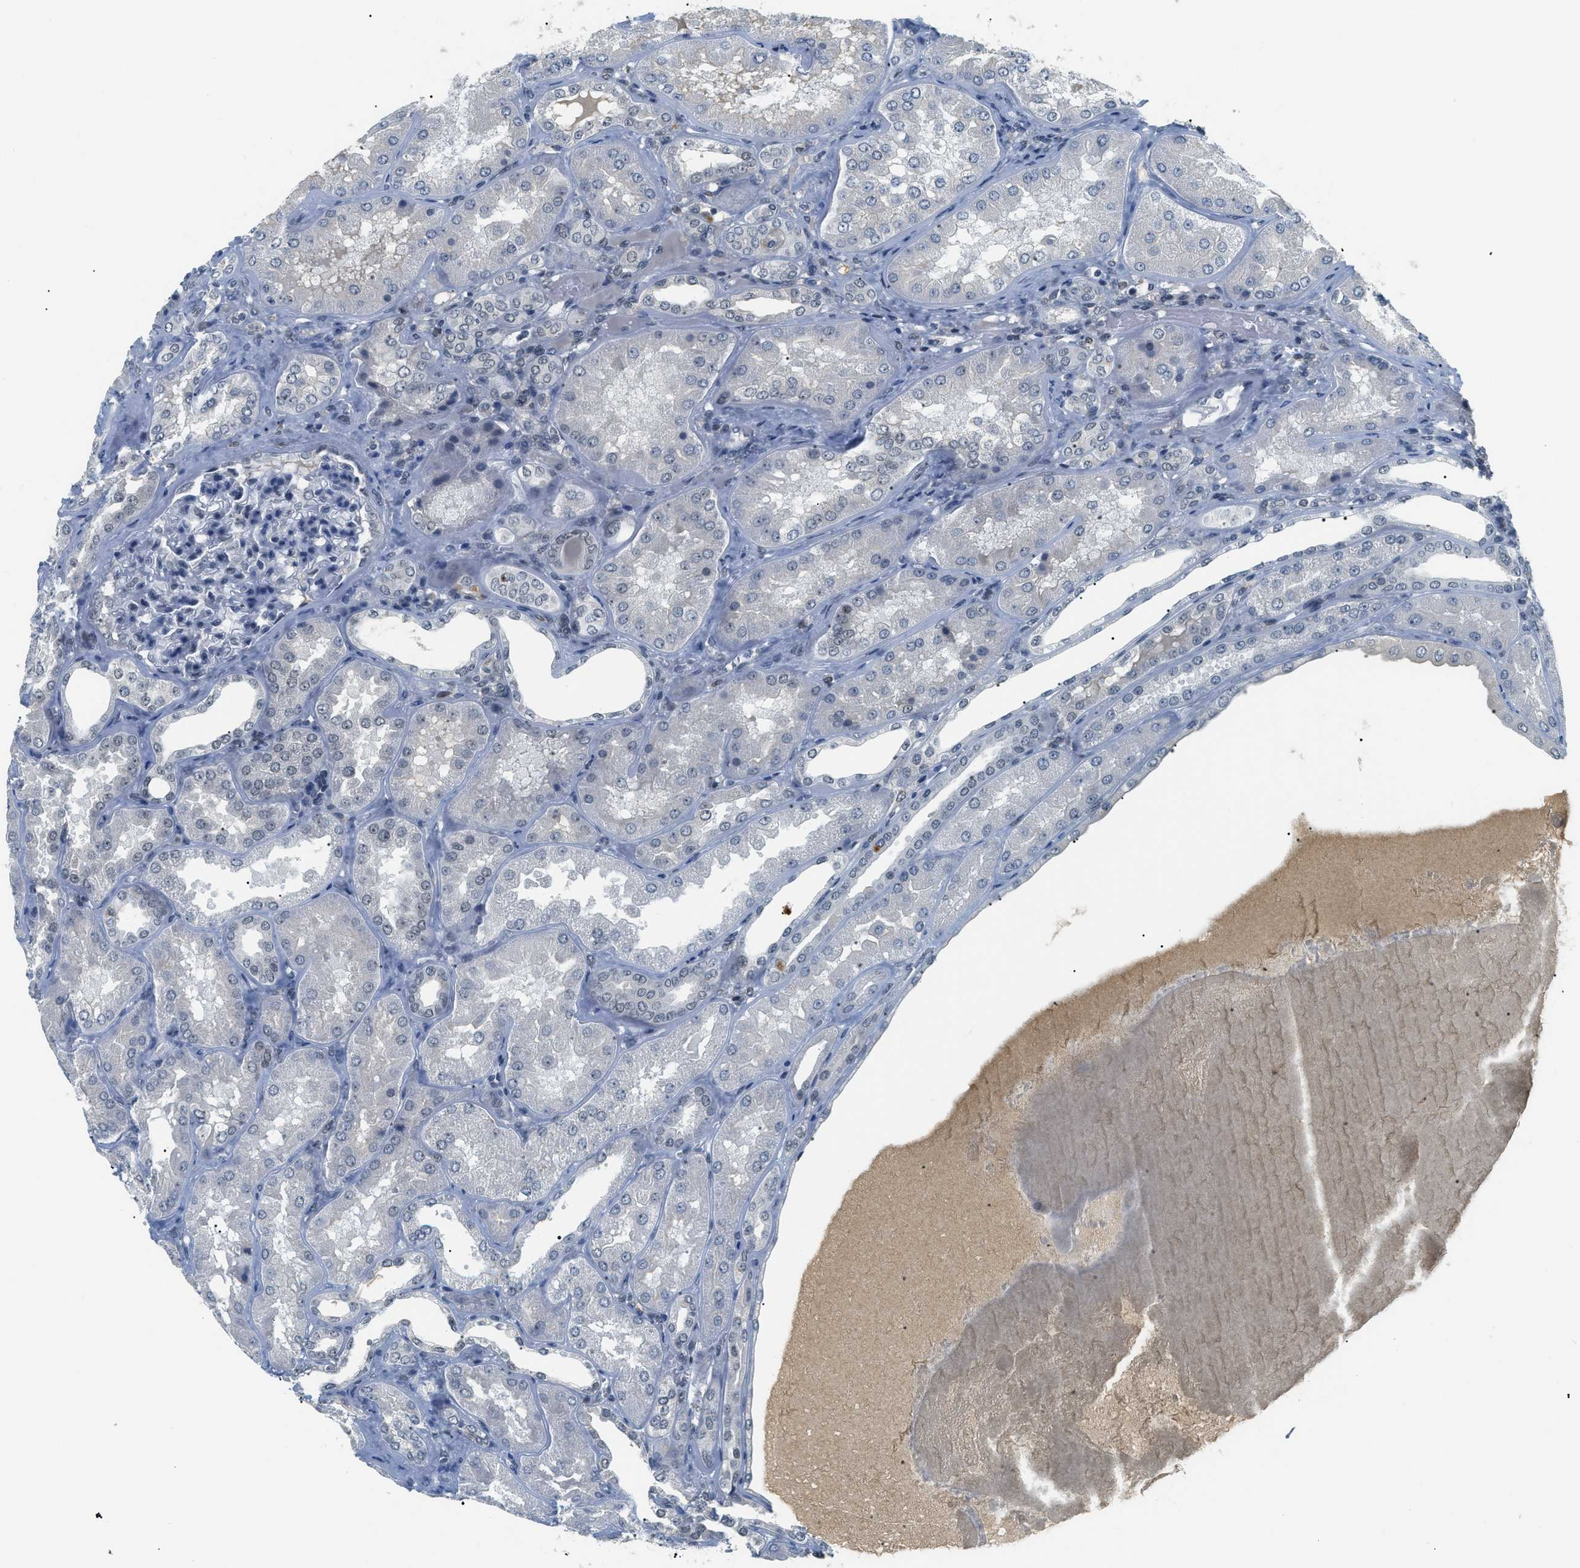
{"staining": {"intensity": "moderate", "quantity": "<25%", "location": "nuclear"}, "tissue": "kidney", "cell_type": "Cells in glomeruli", "image_type": "normal", "snomed": [{"axis": "morphology", "description": "Normal tissue, NOS"}, {"axis": "topography", "description": "Kidney"}], "caption": "The photomicrograph demonstrates immunohistochemical staining of normal kidney. There is moderate nuclear staining is identified in about <25% of cells in glomeruli.", "gene": "MZF1", "patient": {"sex": "female", "age": 56}}